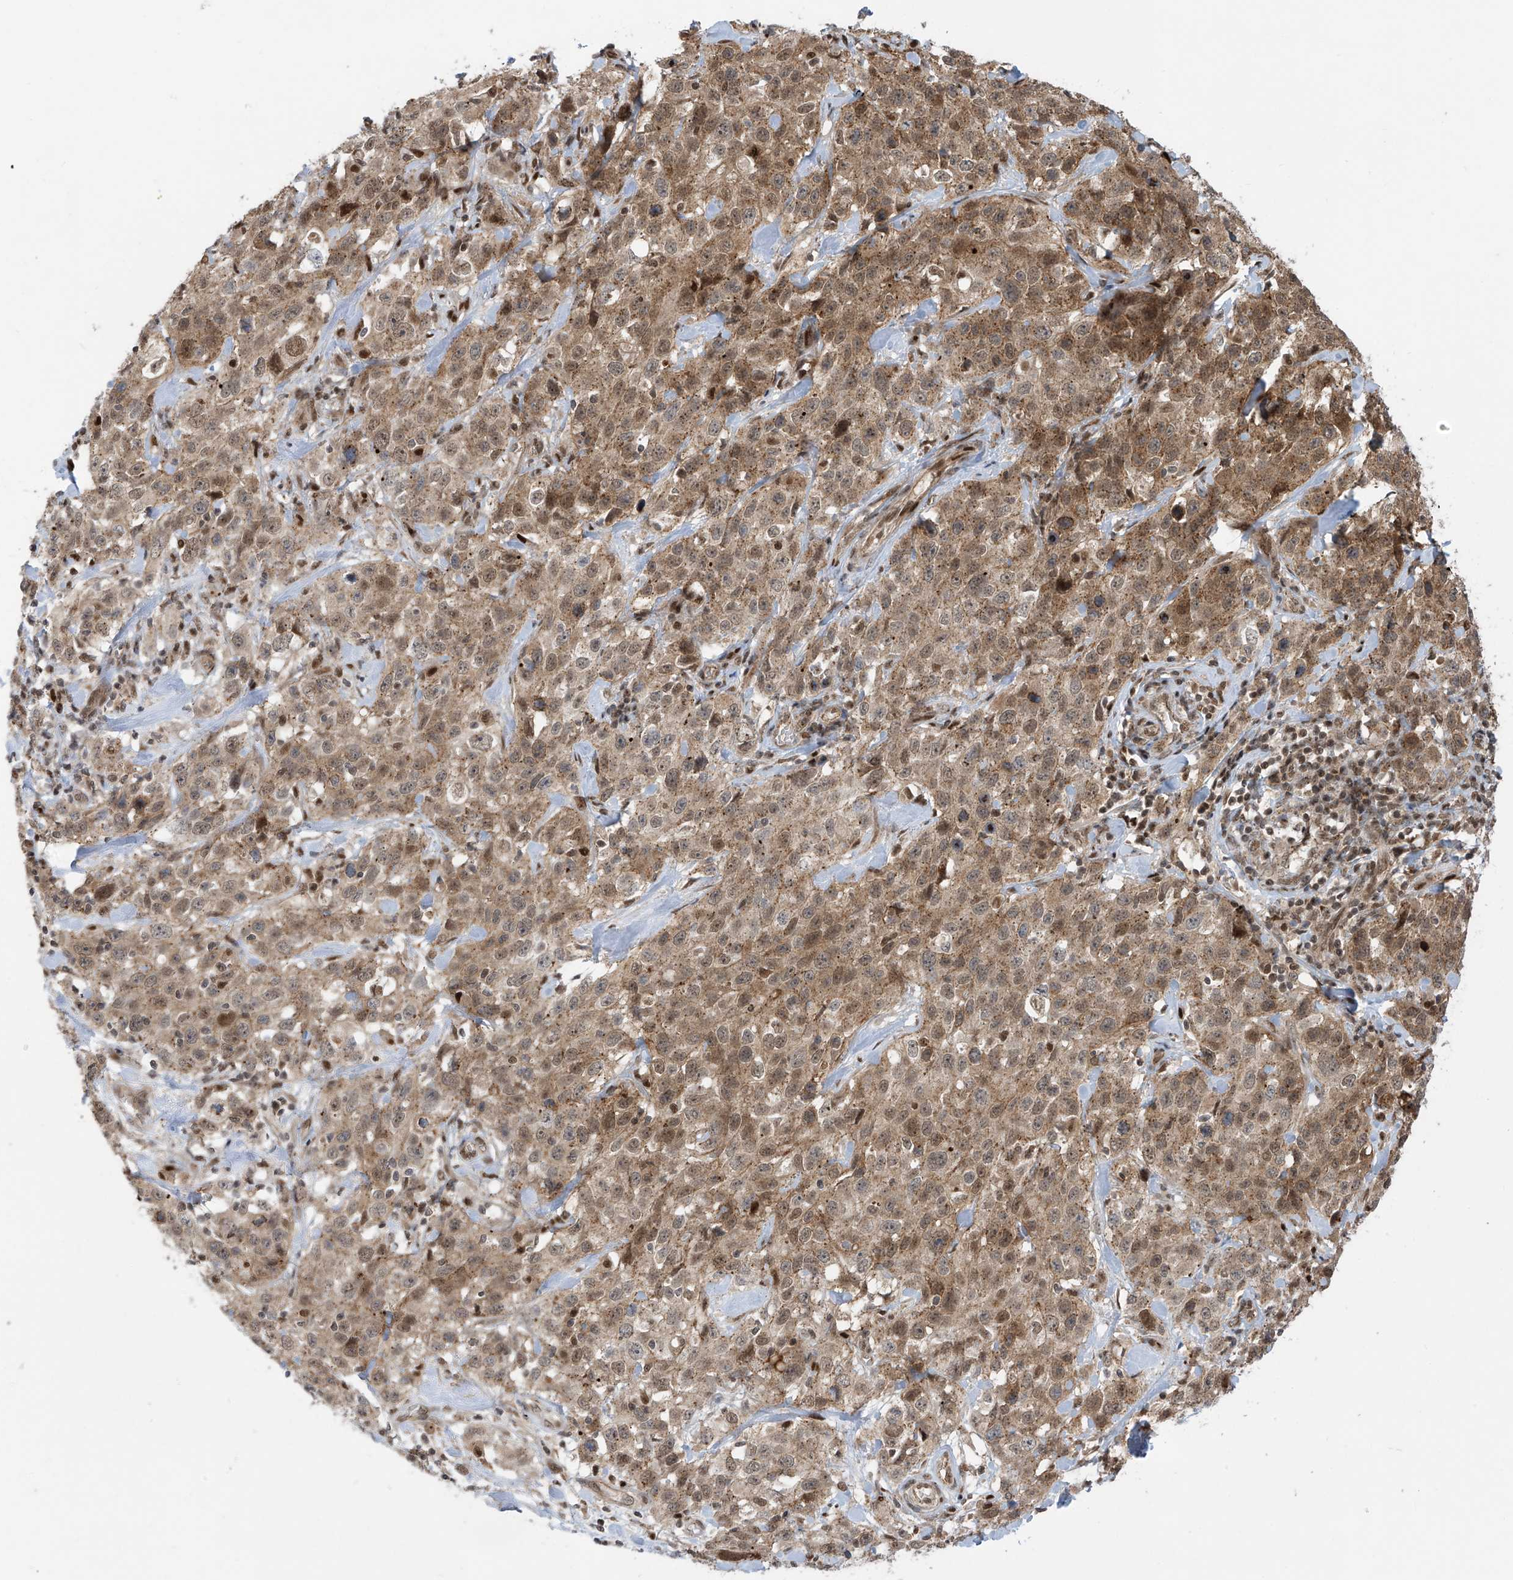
{"staining": {"intensity": "moderate", "quantity": ">75%", "location": "cytoplasmic/membranous,nuclear"}, "tissue": "stomach cancer", "cell_type": "Tumor cells", "image_type": "cancer", "snomed": [{"axis": "morphology", "description": "Normal tissue, NOS"}, {"axis": "morphology", "description": "Adenocarcinoma, NOS"}, {"axis": "topography", "description": "Lymph node"}, {"axis": "topography", "description": "Stomach"}], "caption": "Human adenocarcinoma (stomach) stained with a brown dye shows moderate cytoplasmic/membranous and nuclear positive expression in approximately >75% of tumor cells.", "gene": "LAGE3", "patient": {"sex": "male", "age": 48}}